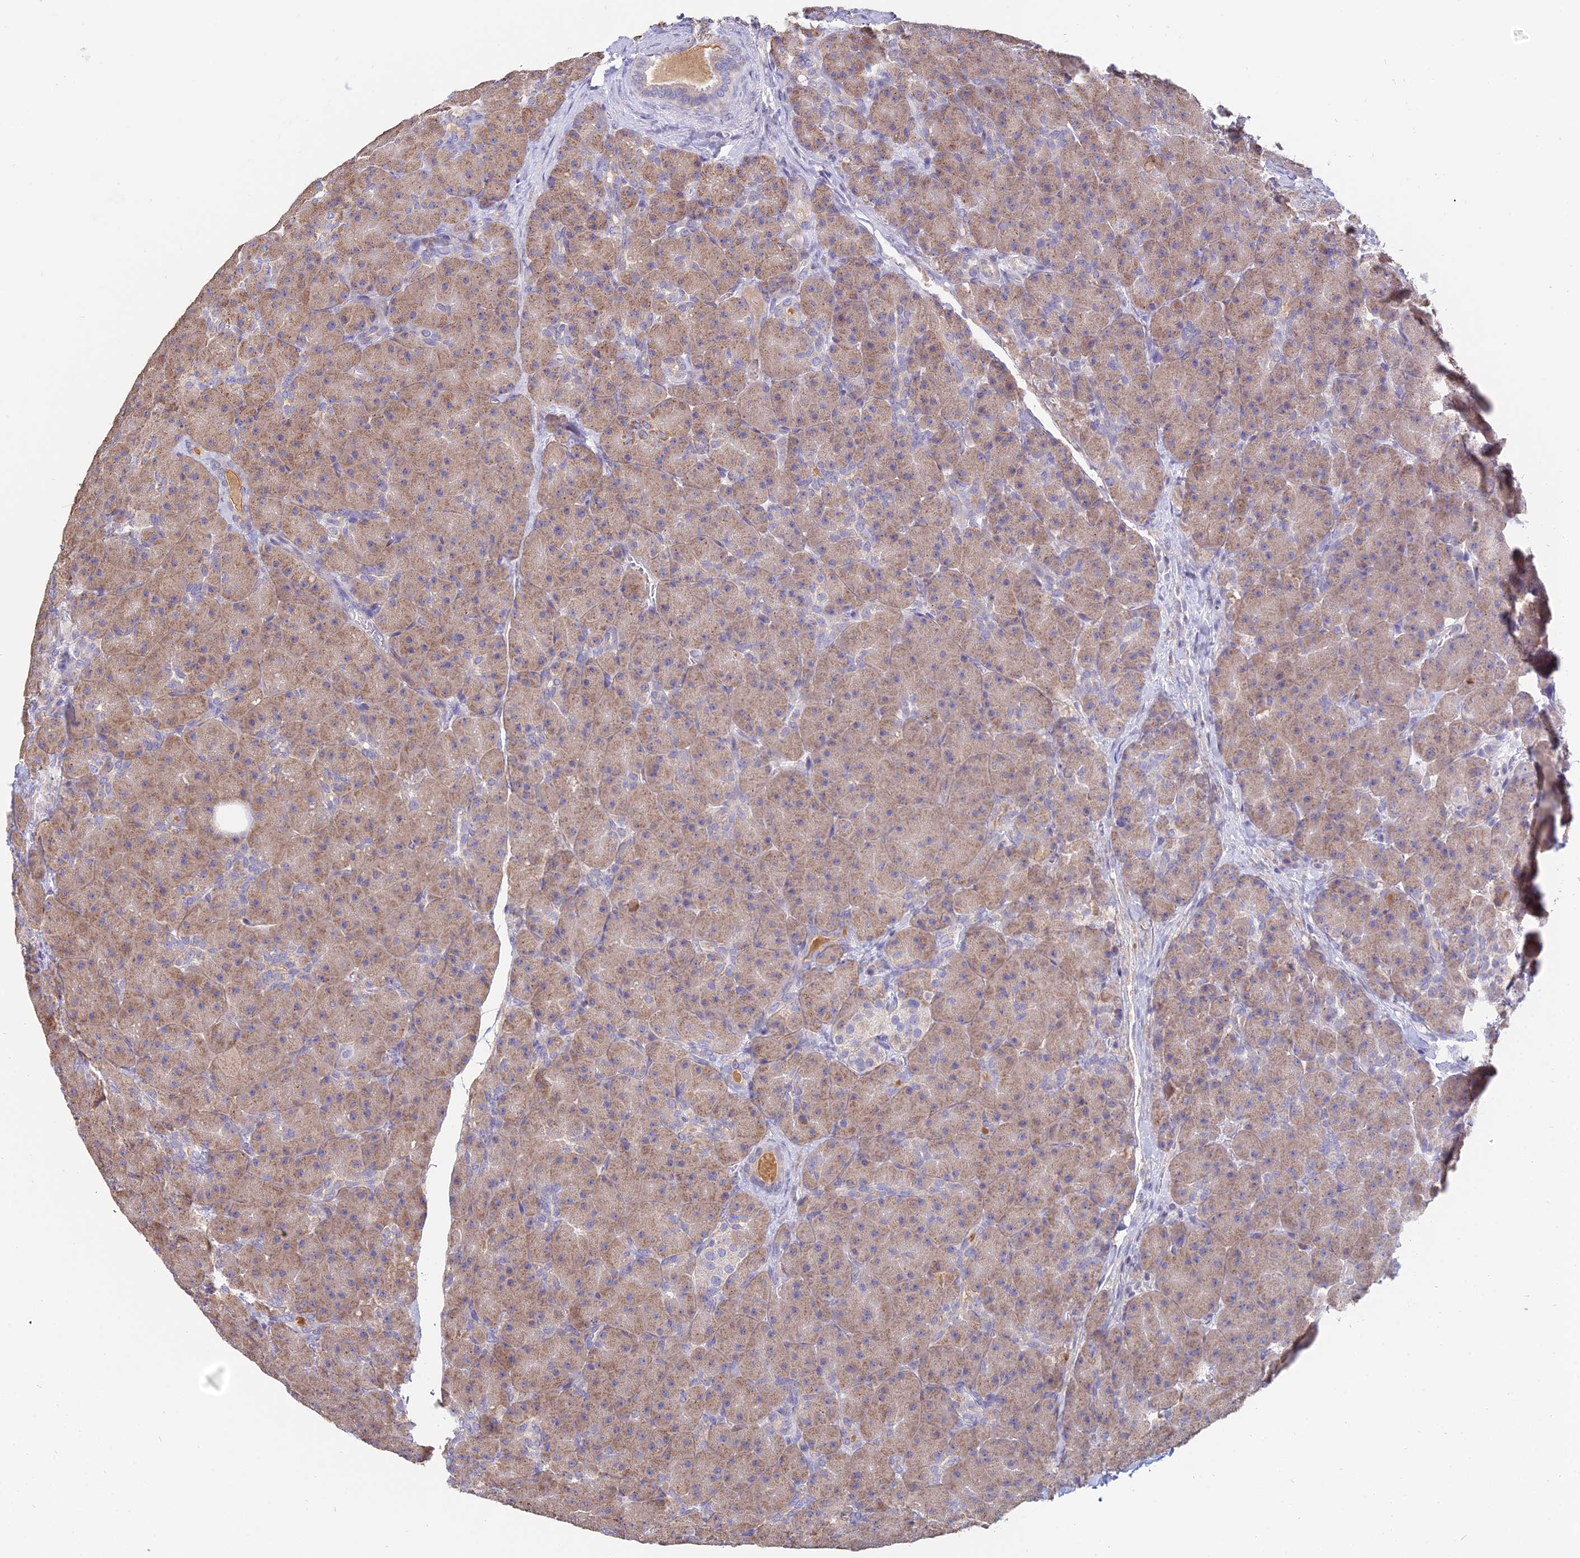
{"staining": {"intensity": "moderate", "quantity": ">75%", "location": "cytoplasmic/membranous"}, "tissue": "pancreas", "cell_type": "Exocrine glandular cells", "image_type": "normal", "snomed": [{"axis": "morphology", "description": "Normal tissue, NOS"}, {"axis": "topography", "description": "Pancreas"}], "caption": "The immunohistochemical stain labels moderate cytoplasmic/membranous staining in exocrine glandular cells of benign pancreas.", "gene": "CFAP206", "patient": {"sex": "male", "age": 66}}